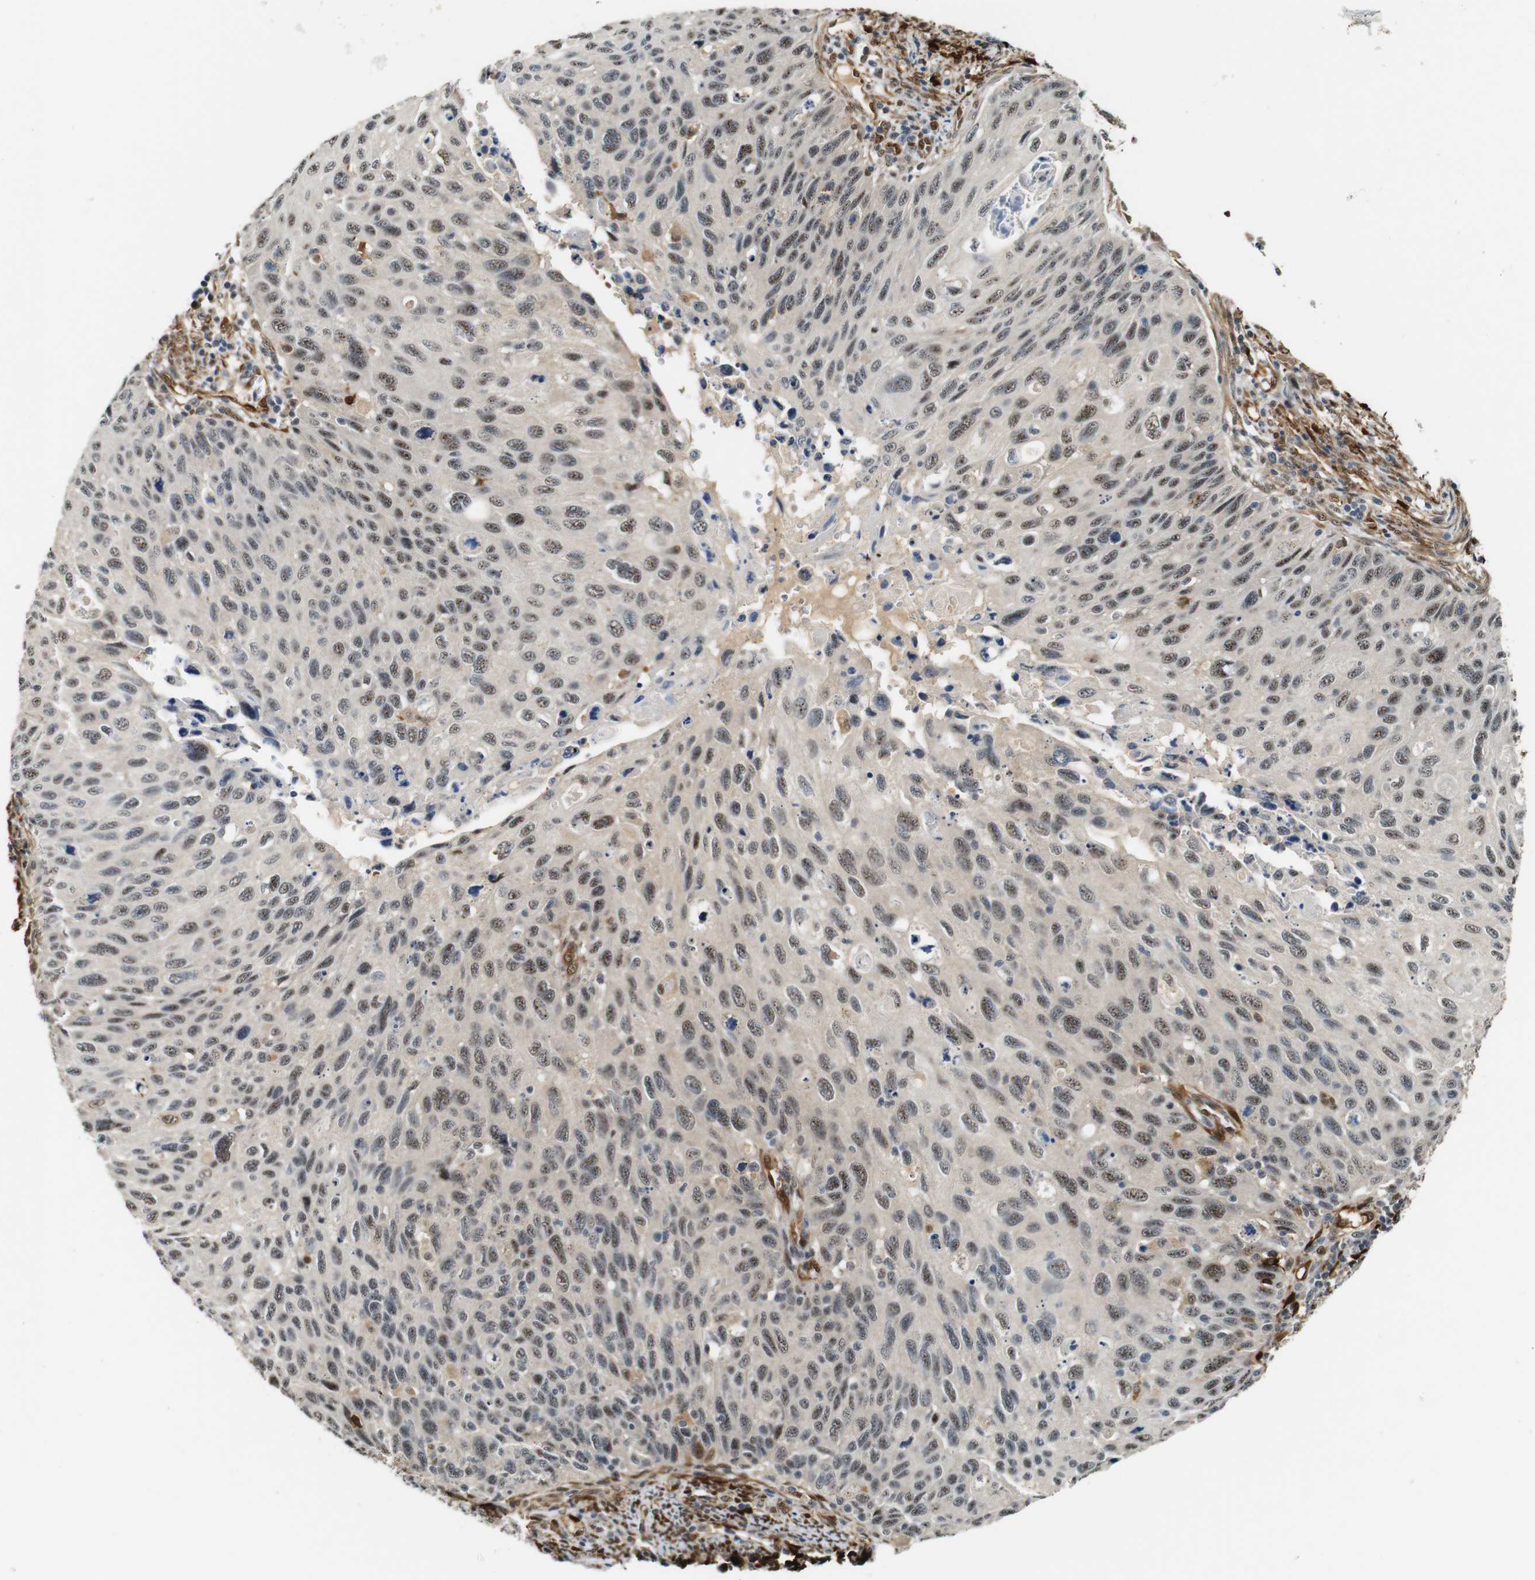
{"staining": {"intensity": "weak", "quantity": "25%-75%", "location": "nuclear"}, "tissue": "cervical cancer", "cell_type": "Tumor cells", "image_type": "cancer", "snomed": [{"axis": "morphology", "description": "Squamous cell carcinoma, NOS"}, {"axis": "topography", "description": "Cervix"}], "caption": "This is a histology image of IHC staining of cervical cancer (squamous cell carcinoma), which shows weak staining in the nuclear of tumor cells.", "gene": "LXN", "patient": {"sex": "female", "age": 70}}